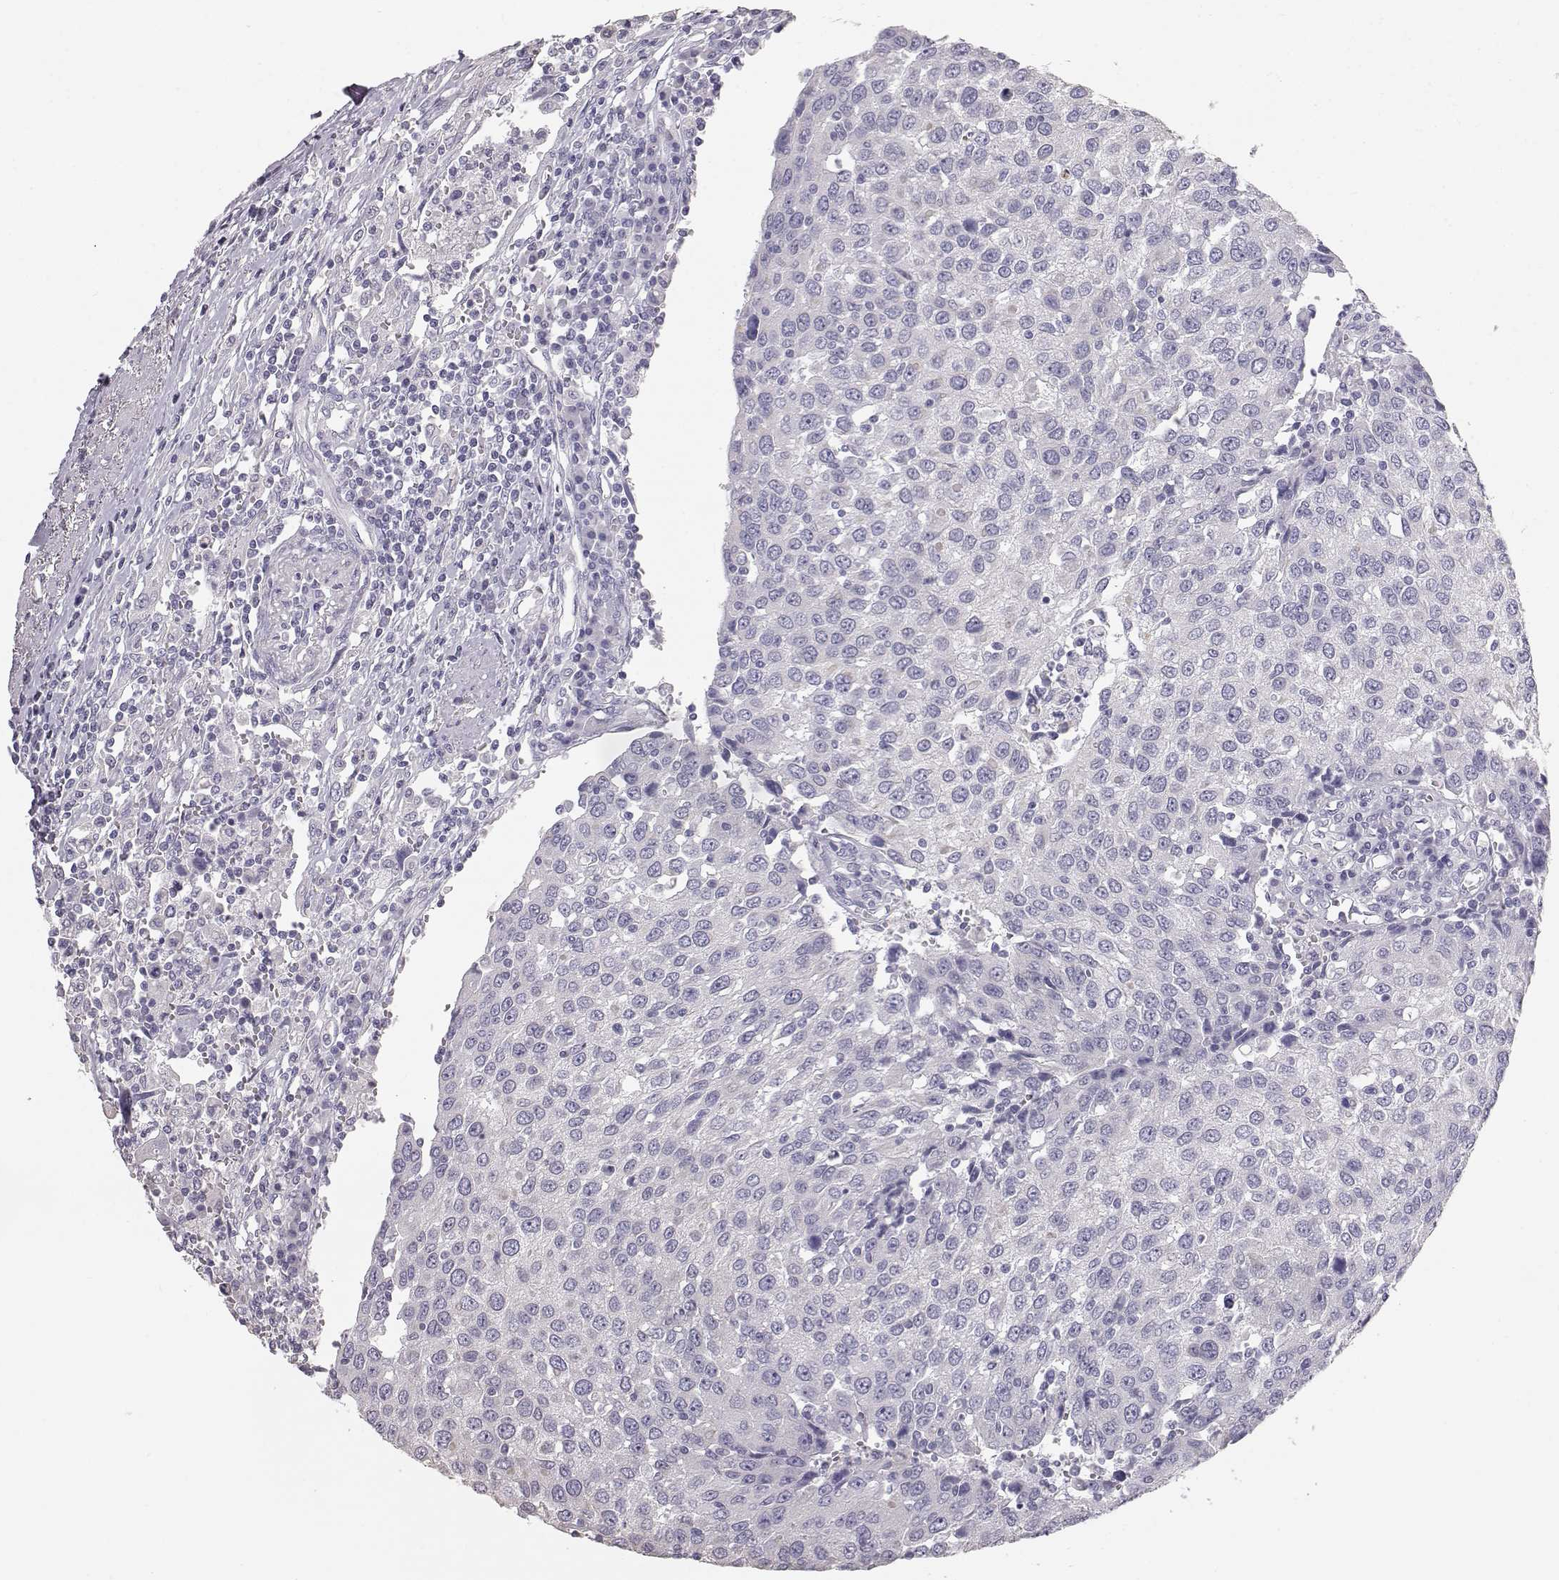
{"staining": {"intensity": "negative", "quantity": "none", "location": "none"}, "tissue": "urothelial cancer", "cell_type": "Tumor cells", "image_type": "cancer", "snomed": [{"axis": "morphology", "description": "Urothelial carcinoma, High grade"}, {"axis": "topography", "description": "Urinary bladder"}], "caption": "Immunohistochemistry (IHC) photomicrograph of human urothelial cancer stained for a protein (brown), which demonstrates no positivity in tumor cells. (DAB (3,3'-diaminobenzidine) IHC with hematoxylin counter stain).", "gene": "KRT33A", "patient": {"sex": "female", "age": 85}}